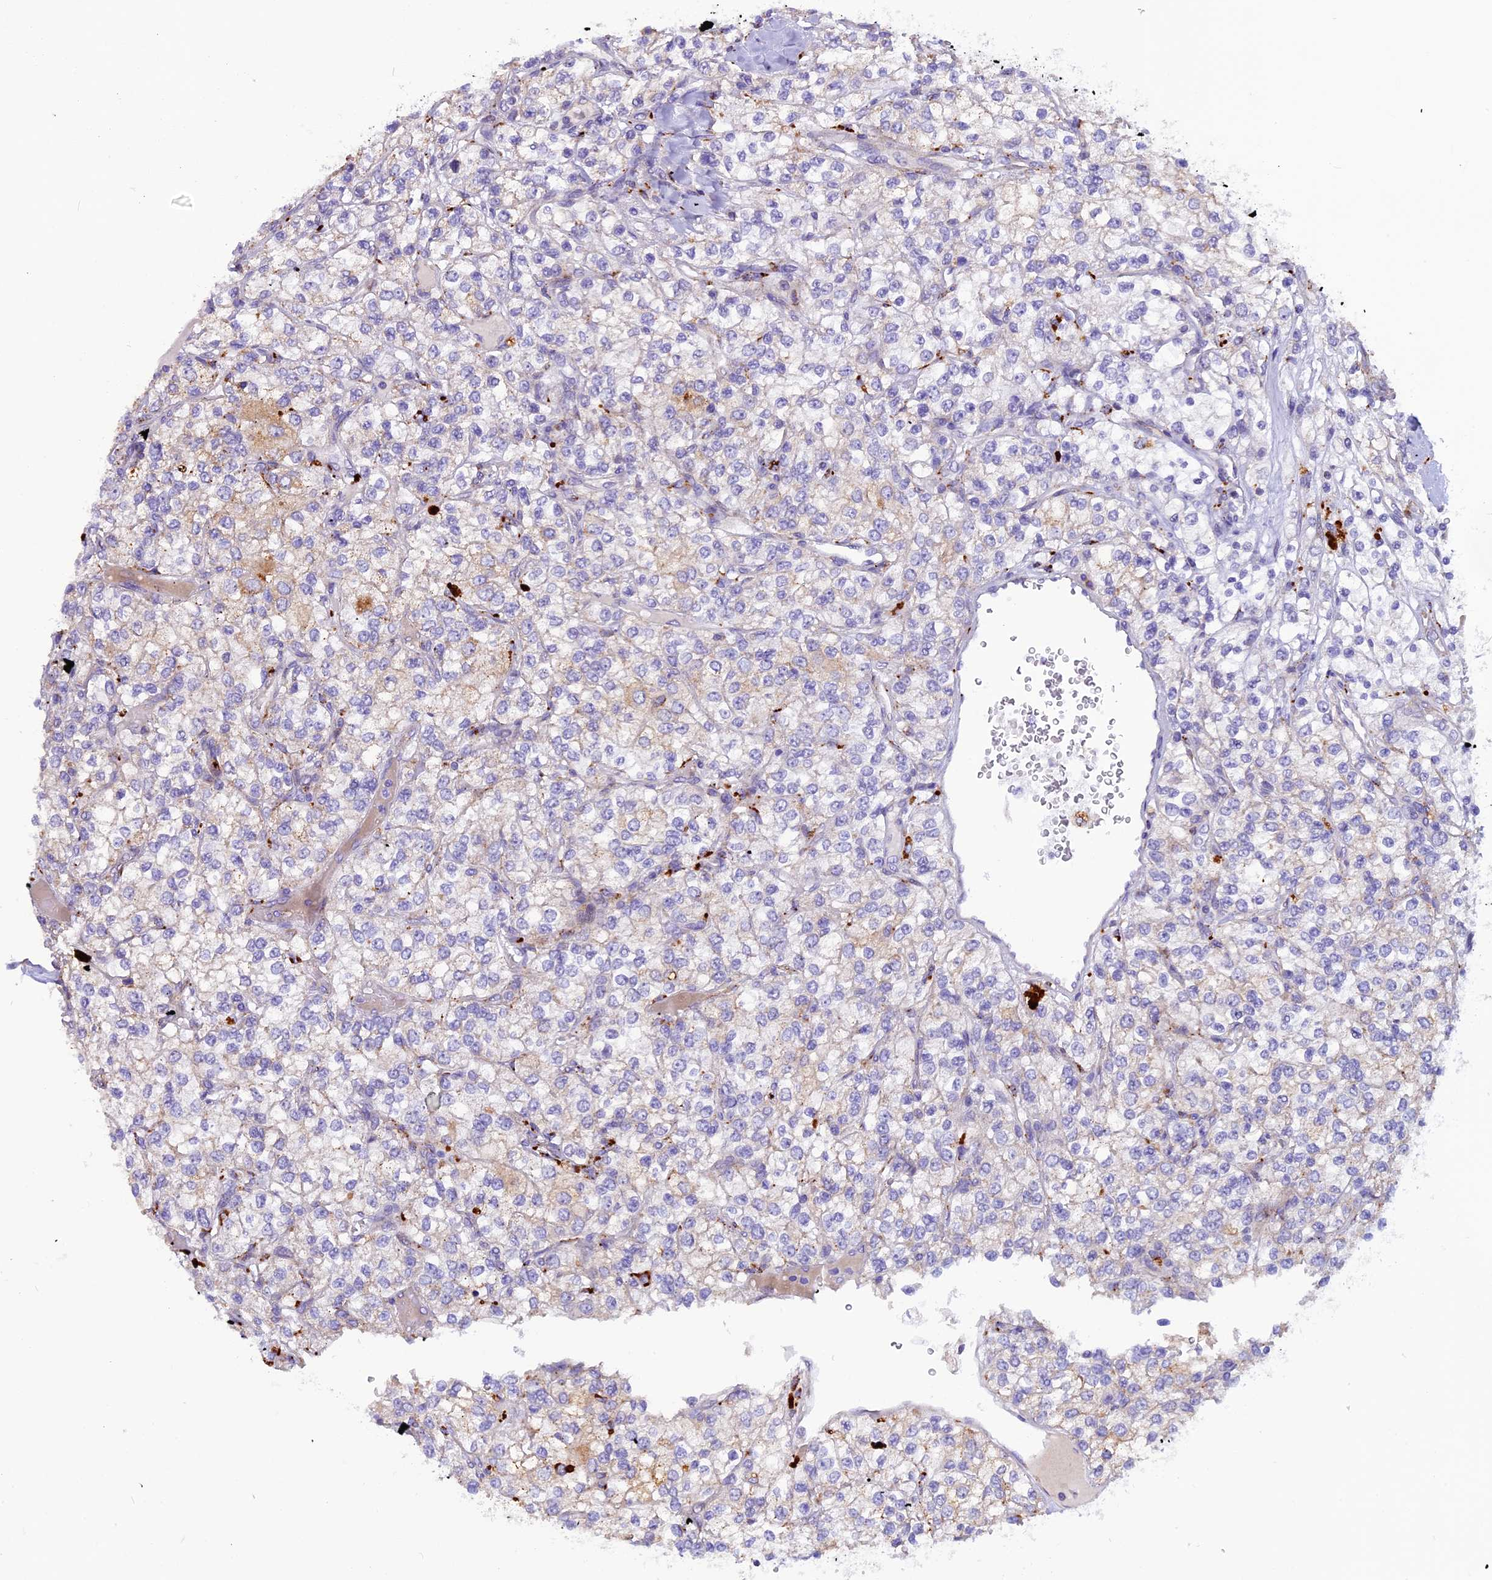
{"staining": {"intensity": "weak", "quantity": "<25%", "location": "cytoplasmic/membranous"}, "tissue": "renal cancer", "cell_type": "Tumor cells", "image_type": "cancer", "snomed": [{"axis": "morphology", "description": "Adenocarcinoma, NOS"}, {"axis": "topography", "description": "Kidney"}], "caption": "A photomicrograph of renal cancer stained for a protein shows no brown staining in tumor cells. The staining was performed using DAB (3,3'-diaminobenzidine) to visualize the protein expression in brown, while the nuclei were stained in blue with hematoxylin (Magnification: 20x).", "gene": "THRSP", "patient": {"sex": "male", "age": 80}}